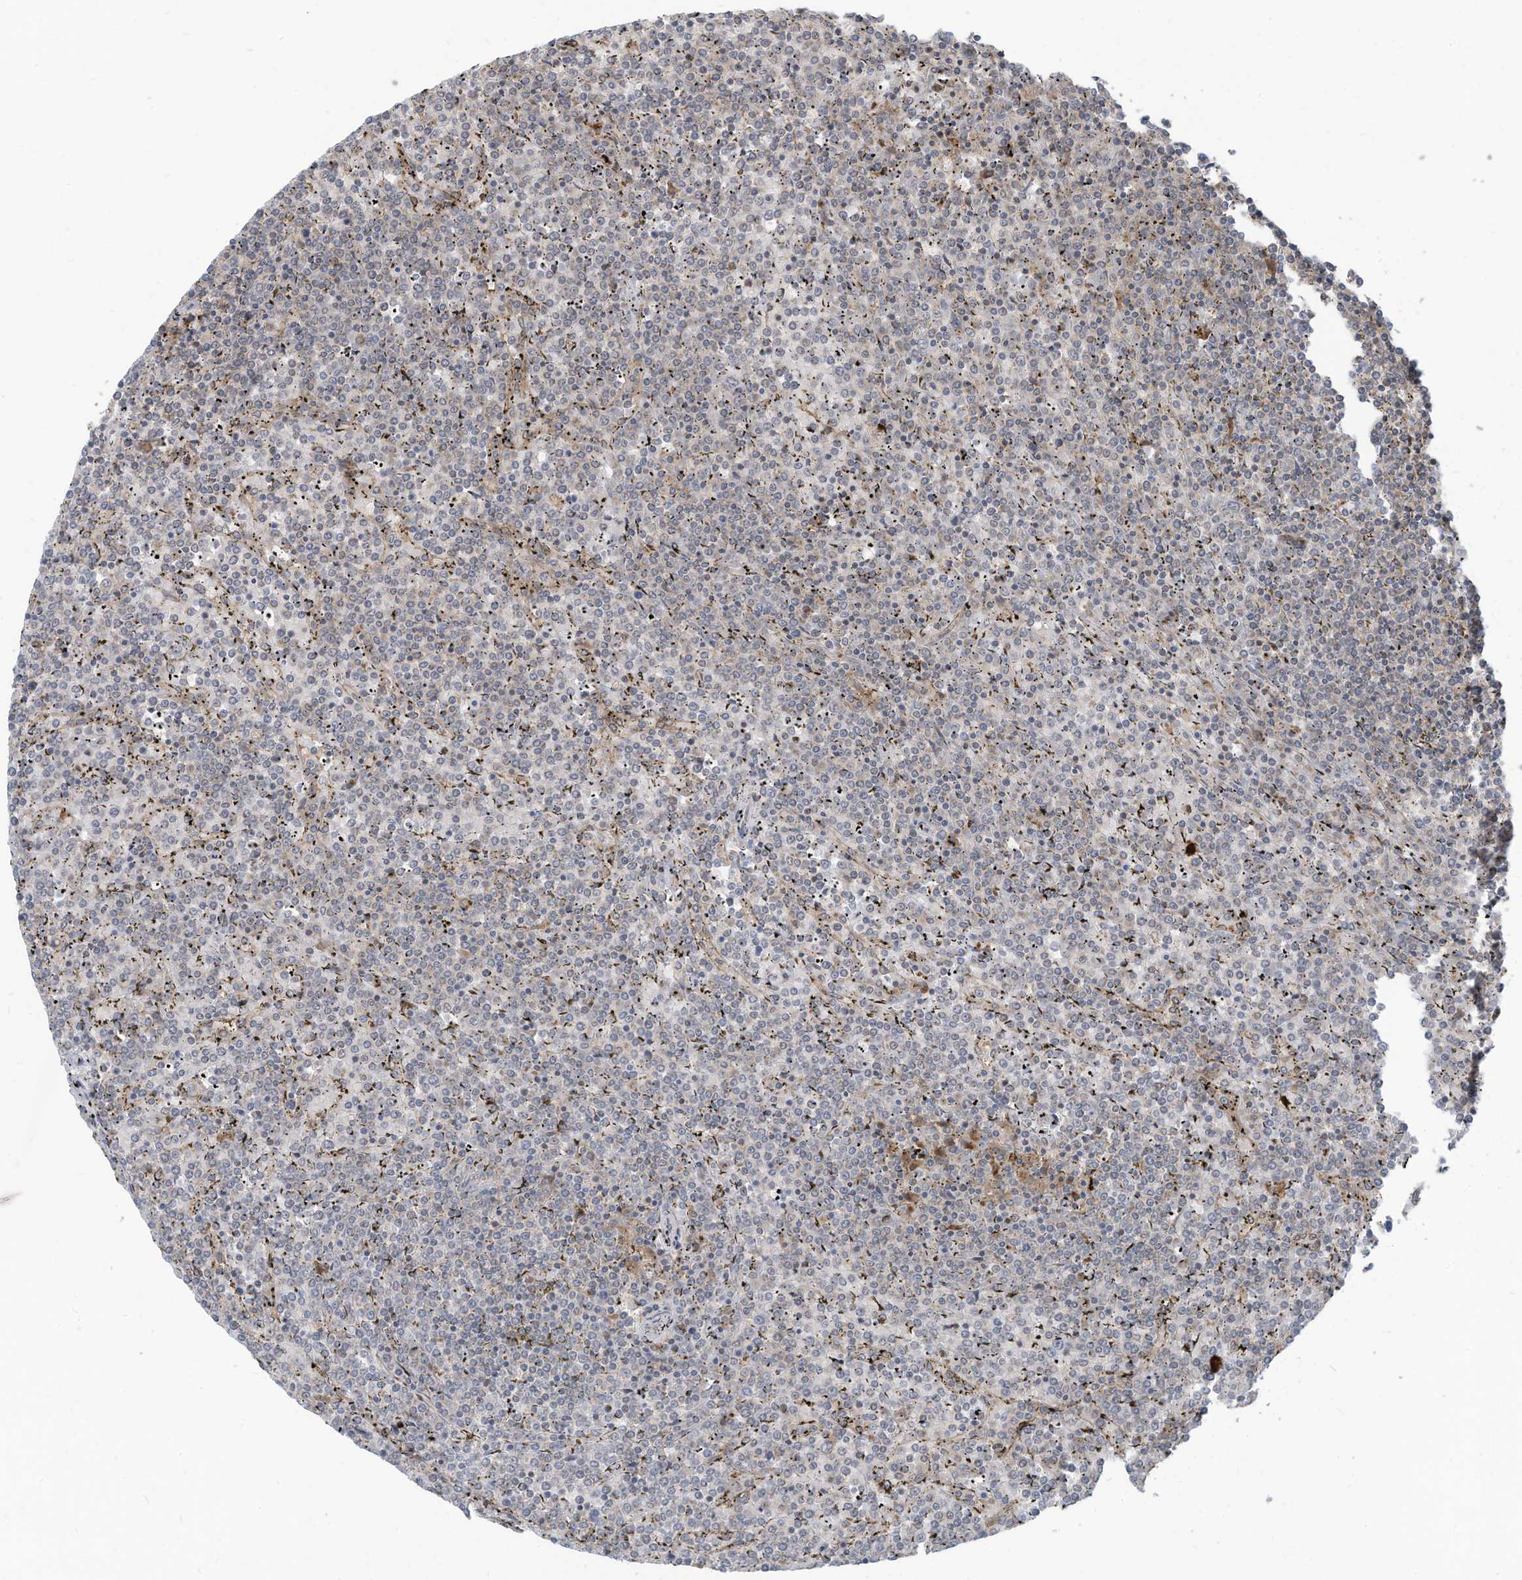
{"staining": {"intensity": "negative", "quantity": "none", "location": "none"}, "tissue": "lymphoma", "cell_type": "Tumor cells", "image_type": "cancer", "snomed": [{"axis": "morphology", "description": "Malignant lymphoma, non-Hodgkin's type, Low grade"}, {"axis": "topography", "description": "Spleen"}], "caption": "Tumor cells show no significant protein staining in low-grade malignant lymphoma, non-Hodgkin's type.", "gene": "DZIP3", "patient": {"sex": "female", "age": 19}}